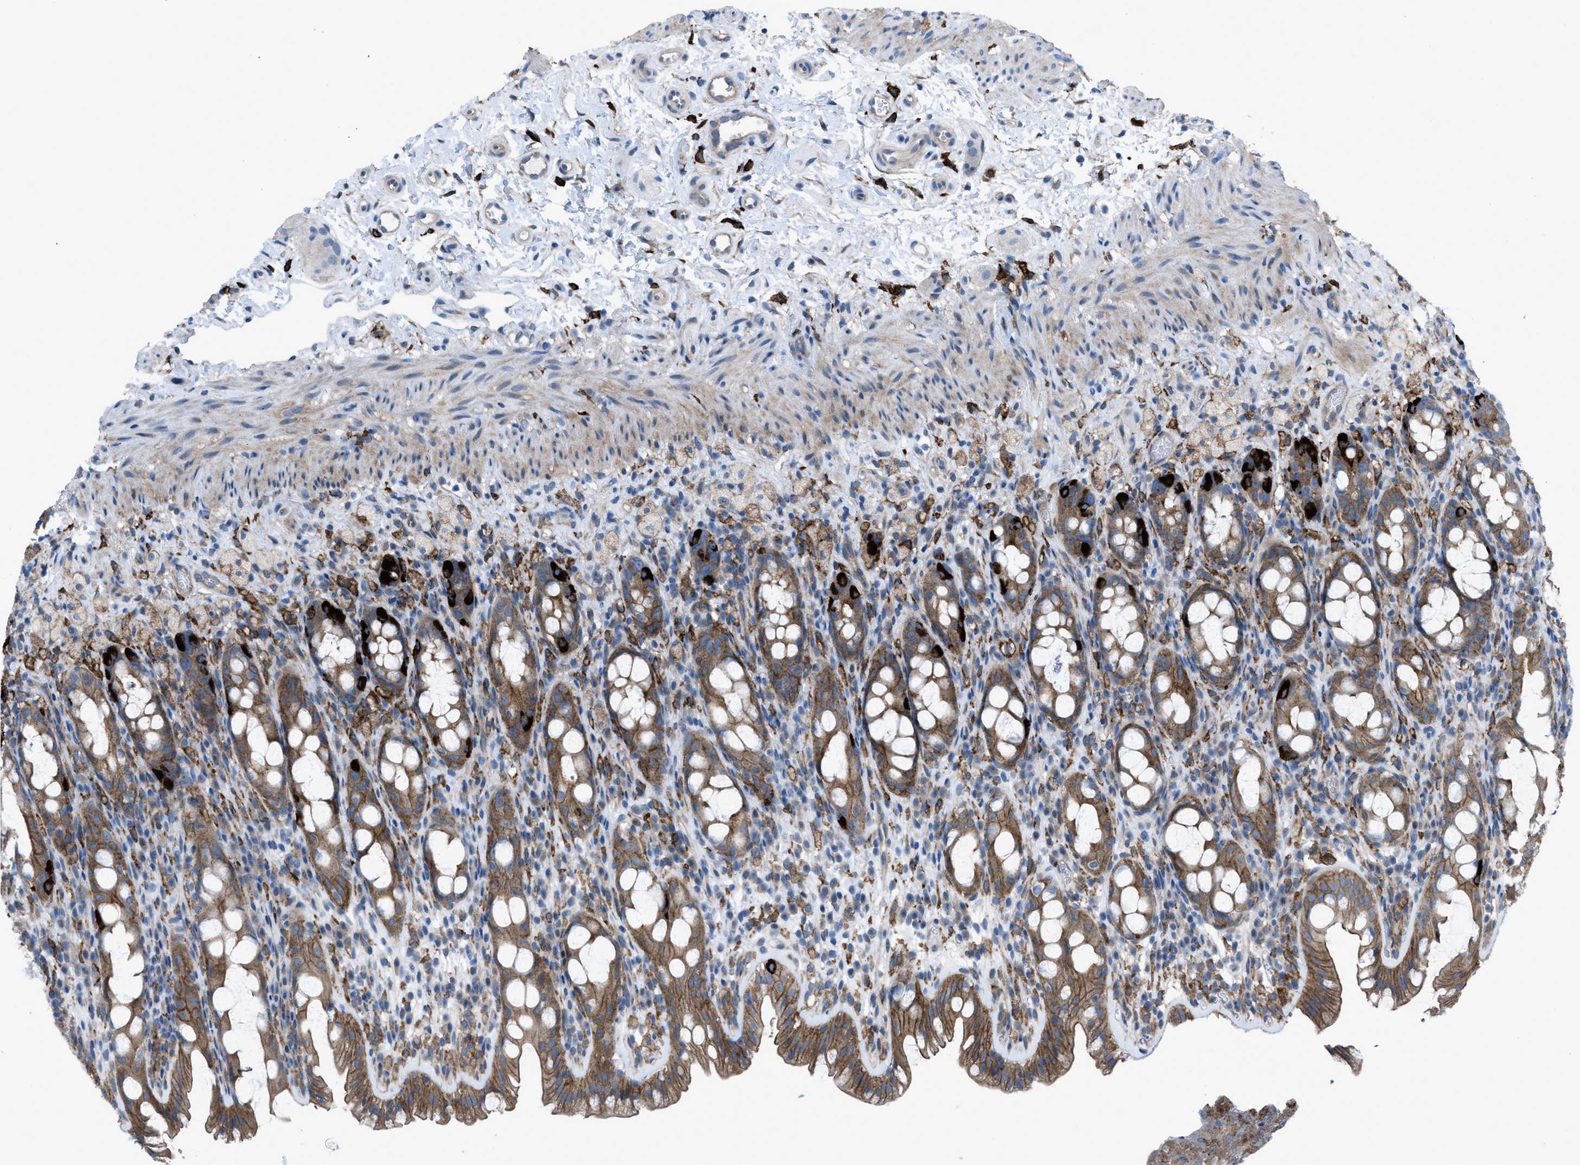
{"staining": {"intensity": "moderate", "quantity": ">75%", "location": "cytoplasmic/membranous"}, "tissue": "rectum", "cell_type": "Glandular cells", "image_type": "normal", "snomed": [{"axis": "morphology", "description": "Normal tissue, NOS"}, {"axis": "topography", "description": "Rectum"}], "caption": "Protein staining by IHC exhibits moderate cytoplasmic/membranous positivity in about >75% of glandular cells in unremarkable rectum.", "gene": "EGFR", "patient": {"sex": "male", "age": 44}}